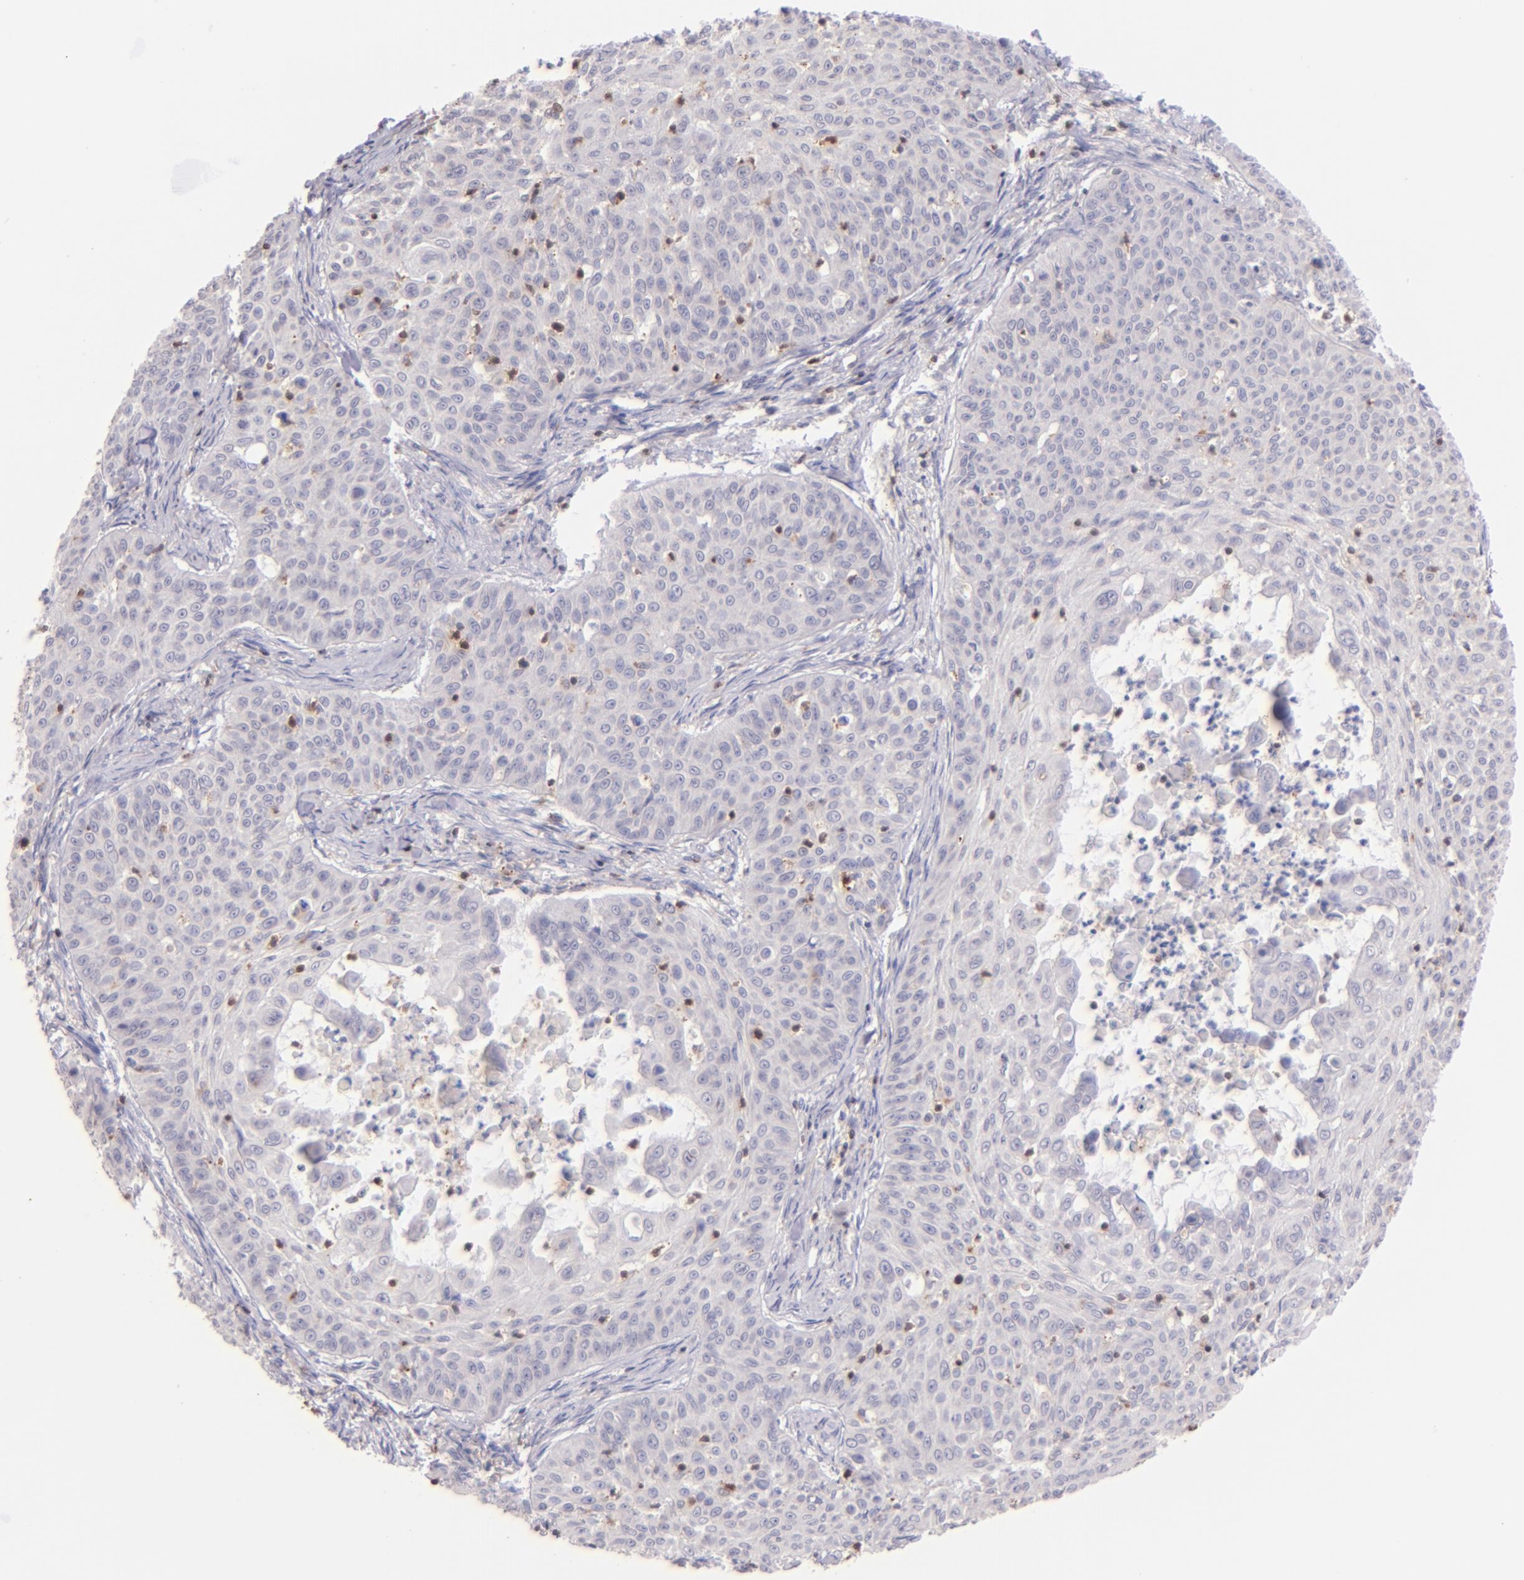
{"staining": {"intensity": "negative", "quantity": "none", "location": "none"}, "tissue": "skin cancer", "cell_type": "Tumor cells", "image_type": "cancer", "snomed": [{"axis": "morphology", "description": "Squamous cell carcinoma, NOS"}, {"axis": "topography", "description": "Skin"}], "caption": "Image shows no significant protein expression in tumor cells of skin squamous cell carcinoma.", "gene": "ZAP70", "patient": {"sex": "male", "age": 82}}